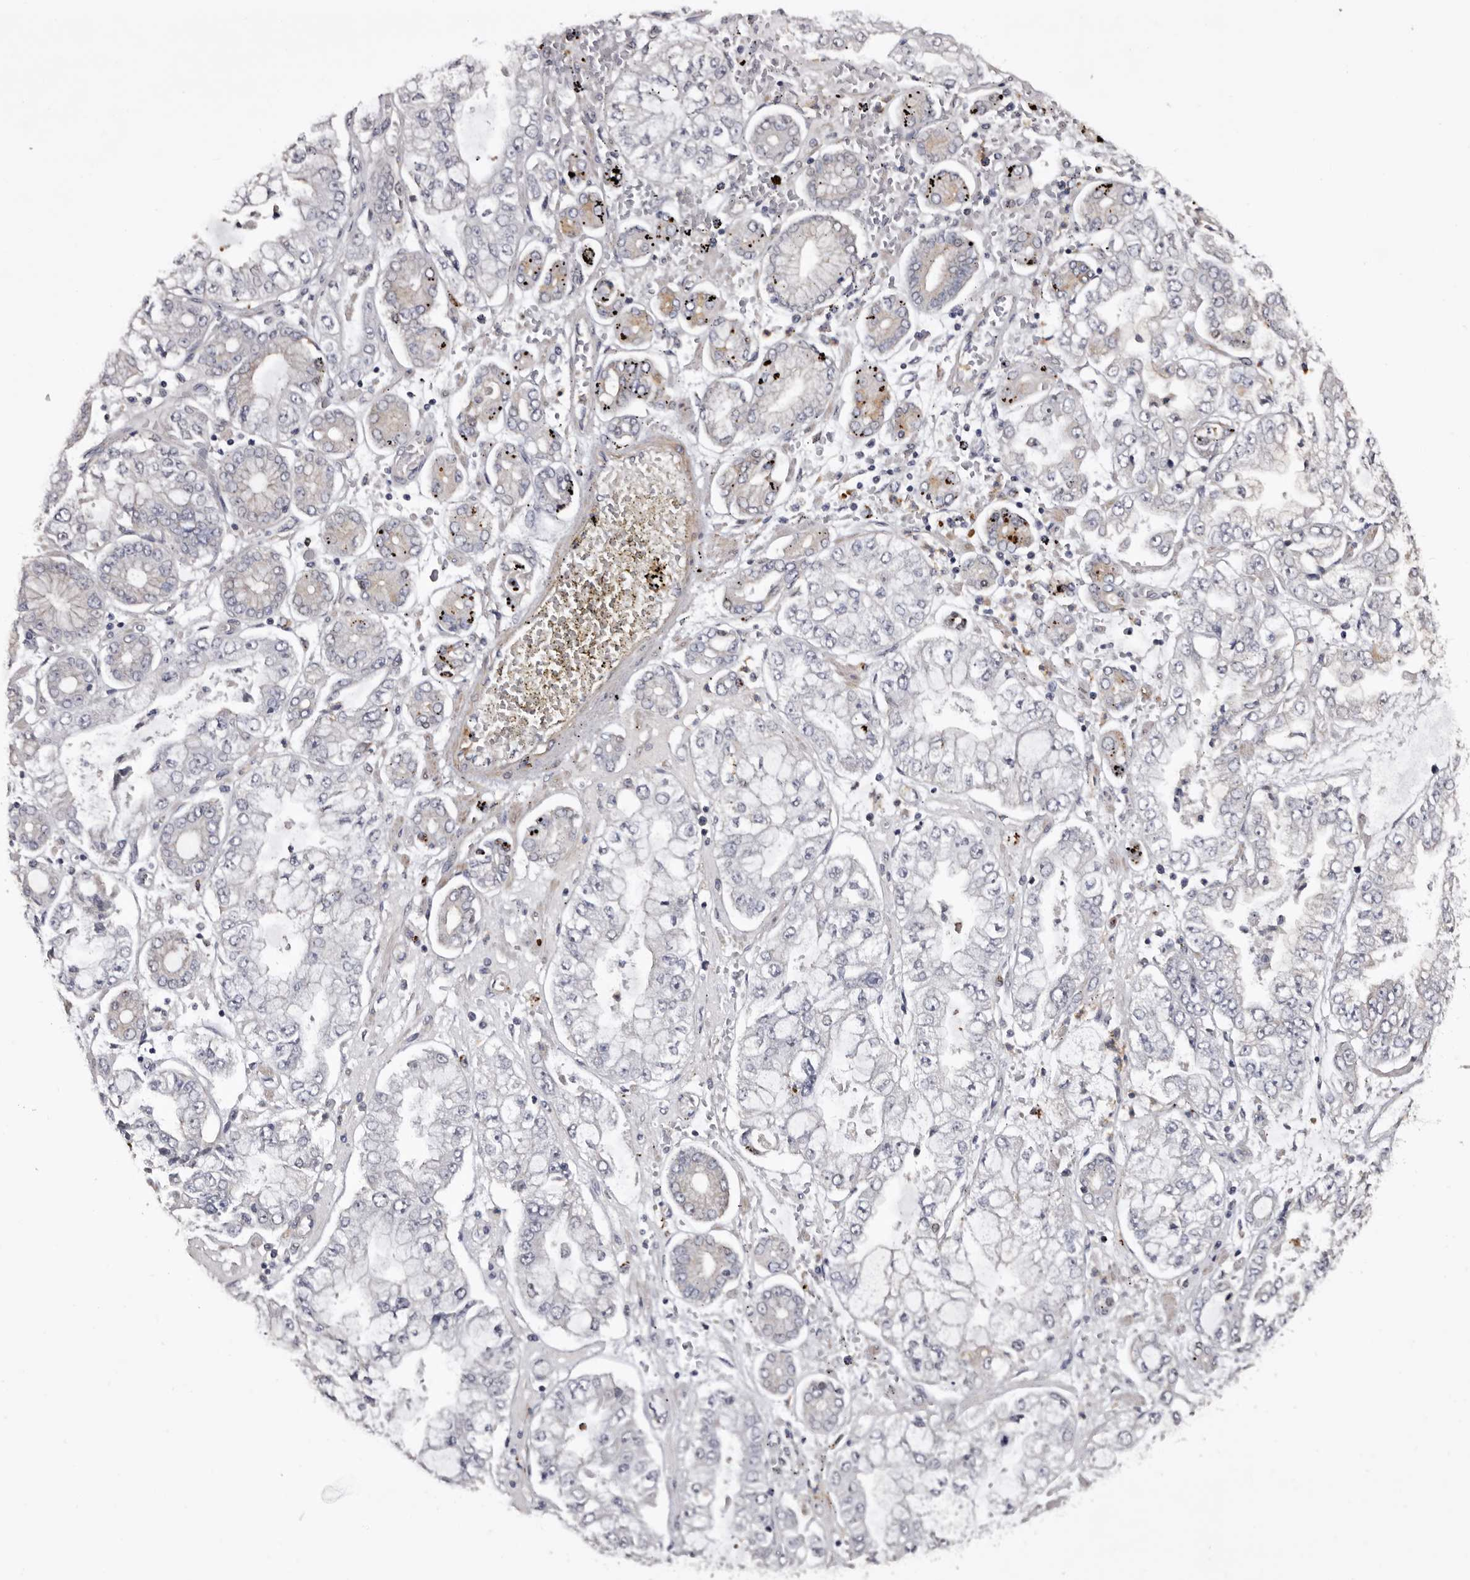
{"staining": {"intensity": "weak", "quantity": "<25%", "location": "cytoplasmic/membranous"}, "tissue": "stomach cancer", "cell_type": "Tumor cells", "image_type": "cancer", "snomed": [{"axis": "morphology", "description": "Adenocarcinoma, NOS"}, {"axis": "topography", "description": "Stomach"}], "caption": "There is no significant staining in tumor cells of adenocarcinoma (stomach).", "gene": "SLC10A4", "patient": {"sex": "male", "age": 76}}